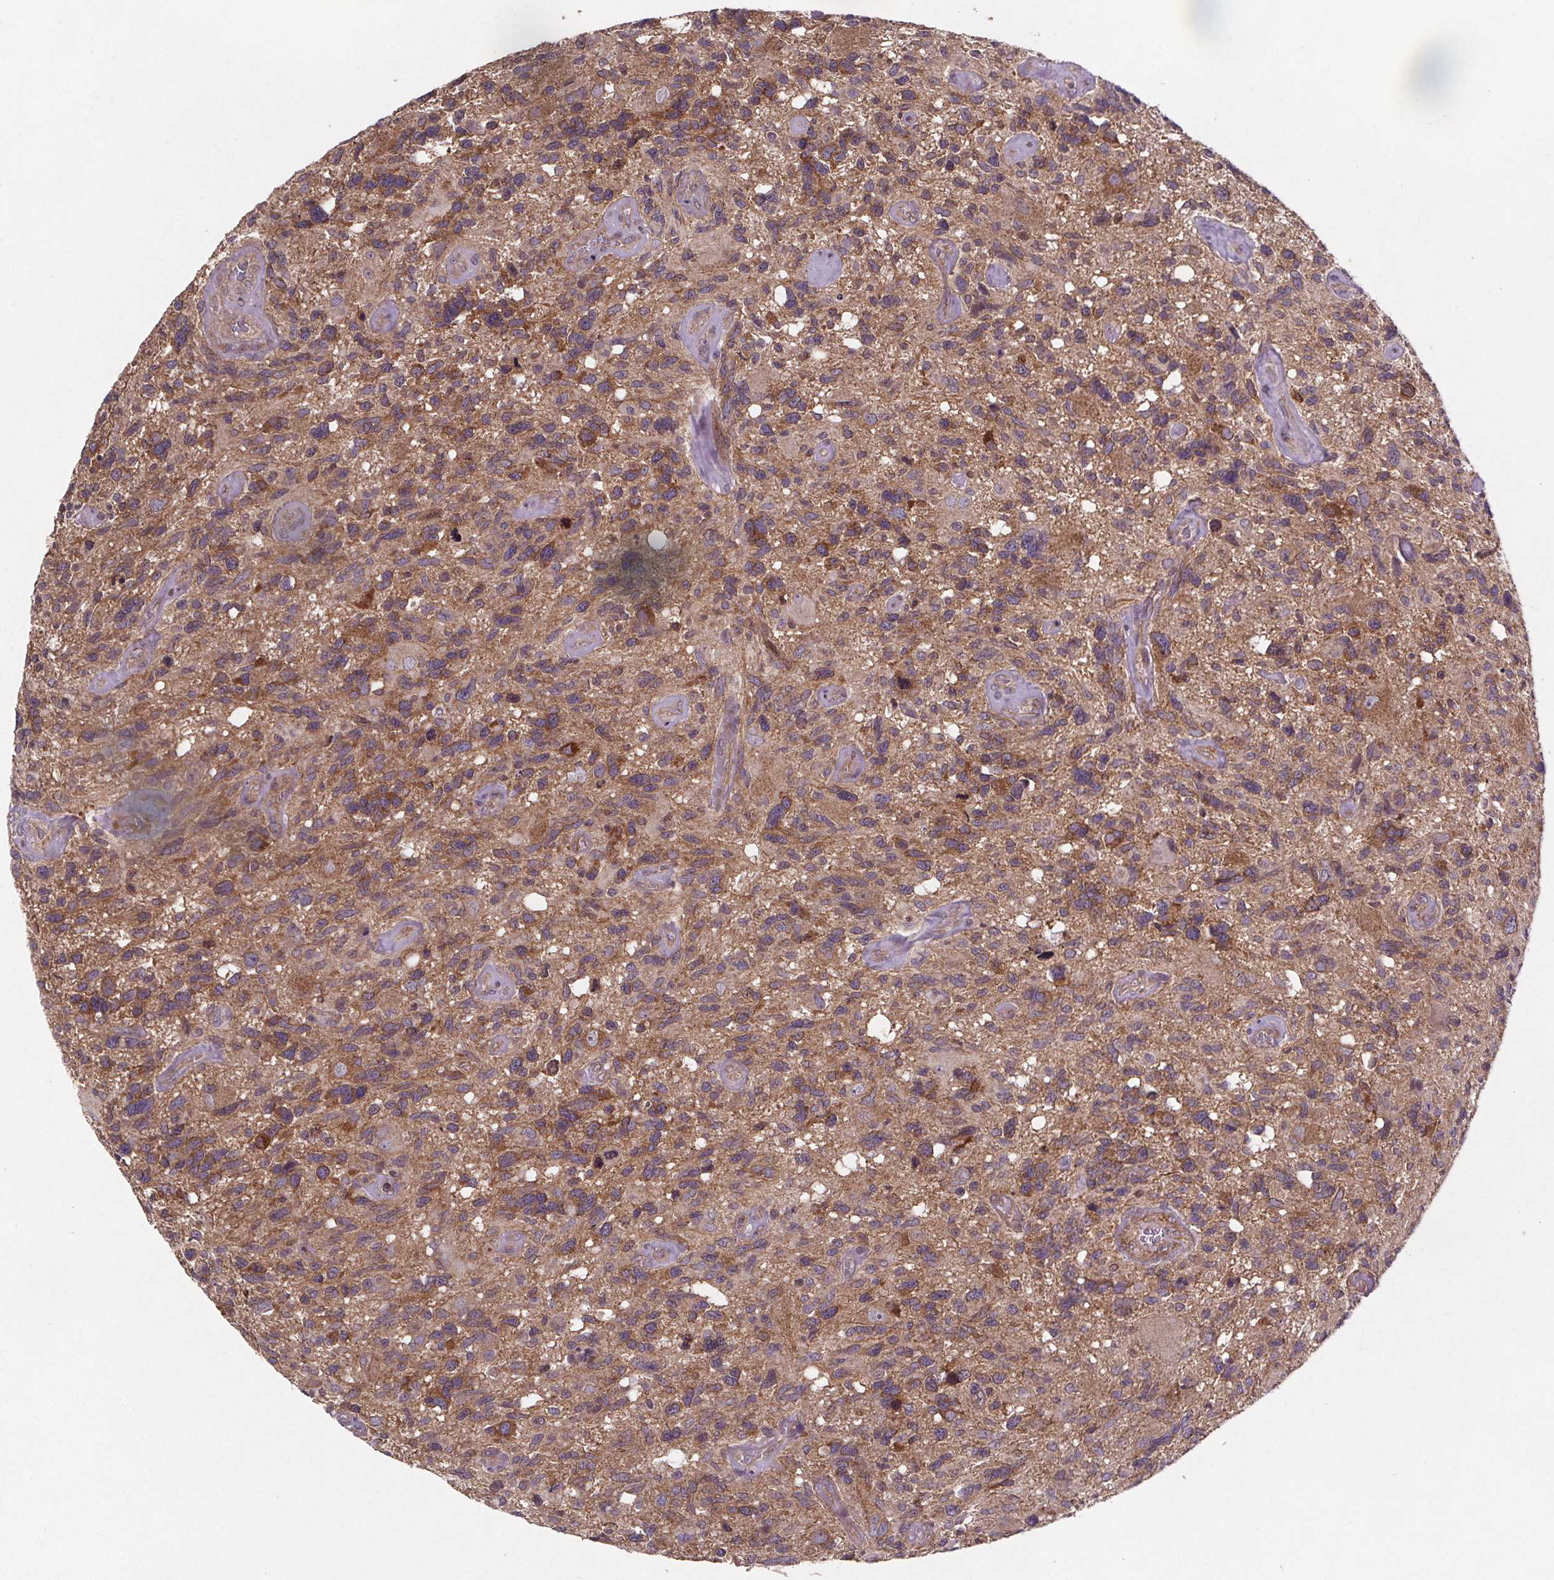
{"staining": {"intensity": "moderate", "quantity": "25%-75%", "location": "cytoplasmic/membranous"}, "tissue": "glioma", "cell_type": "Tumor cells", "image_type": "cancer", "snomed": [{"axis": "morphology", "description": "Glioma, malignant, High grade"}, {"axis": "topography", "description": "Brain"}], "caption": "This image exhibits IHC staining of human high-grade glioma (malignant), with medium moderate cytoplasmic/membranous positivity in about 25%-75% of tumor cells.", "gene": "STRN3", "patient": {"sex": "male", "age": 49}}